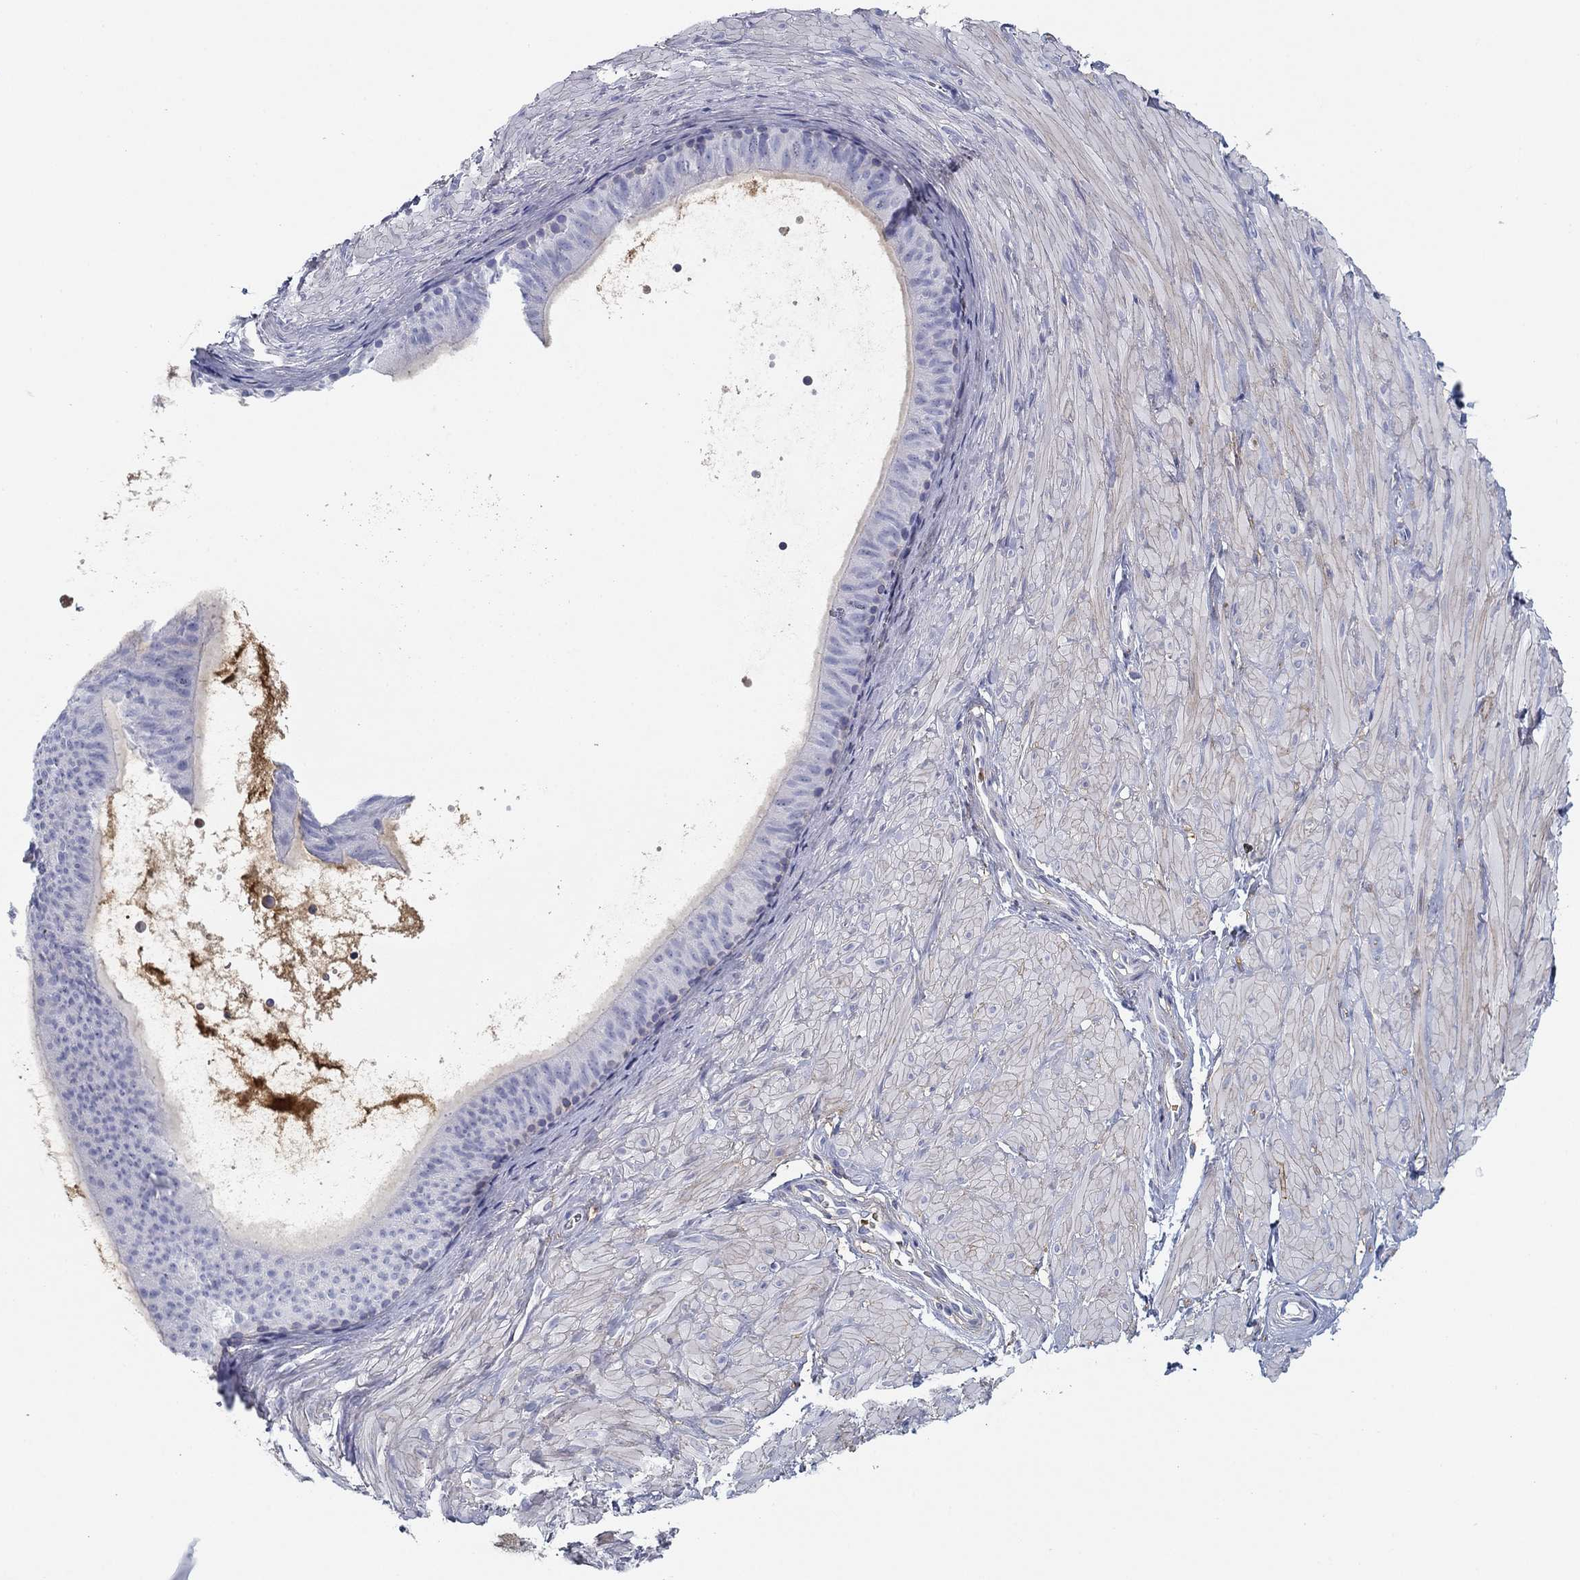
{"staining": {"intensity": "negative", "quantity": "none", "location": "none"}, "tissue": "soft tissue", "cell_type": "Fibroblasts", "image_type": "normal", "snomed": [{"axis": "morphology", "description": "Normal tissue, NOS"}, {"axis": "topography", "description": "Smooth muscle"}, {"axis": "topography", "description": "Peripheral nerve tissue"}], "caption": "A high-resolution photomicrograph shows immunohistochemistry staining of unremarkable soft tissue, which shows no significant staining in fibroblasts. (Brightfield microscopy of DAB immunohistochemistry (IHC) at high magnification).", "gene": "GPC1", "patient": {"sex": "male", "age": 22}}